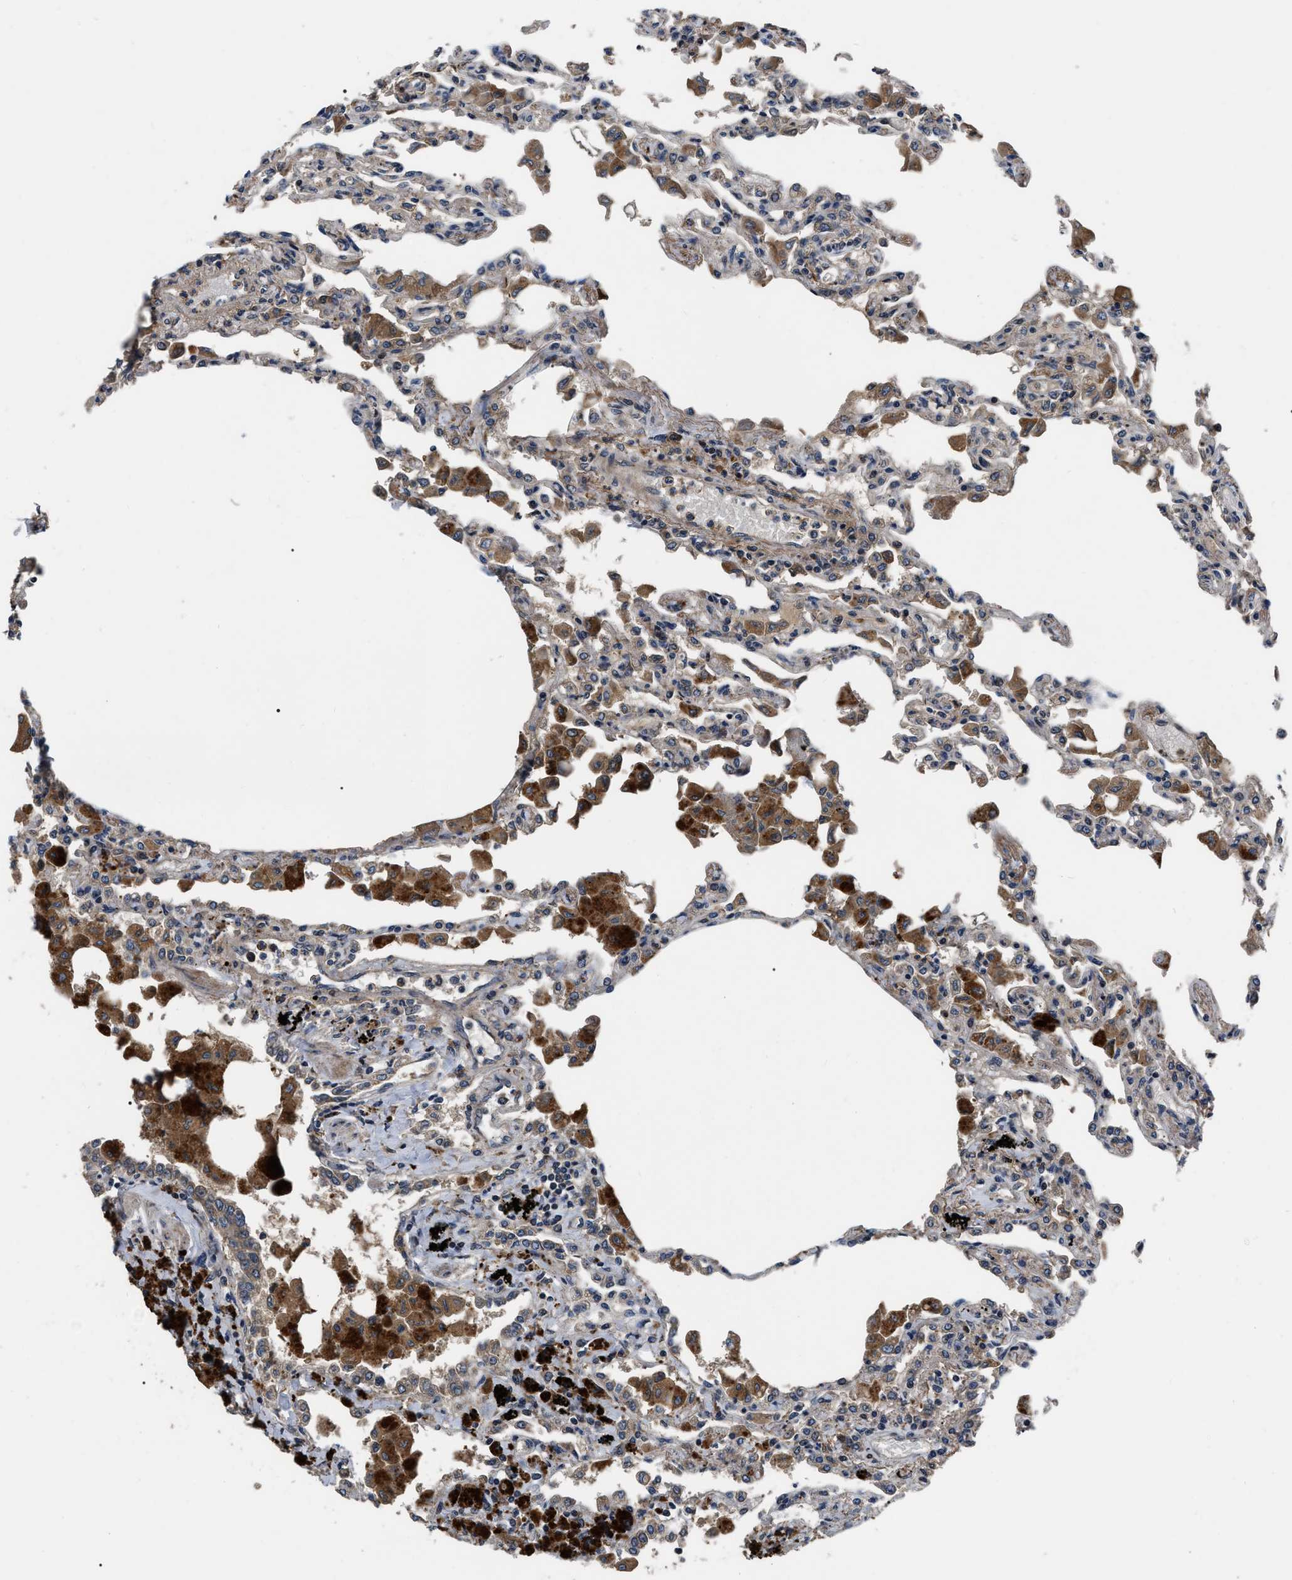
{"staining": {"intensity": "moderate", "quantity": "25%-75%", "location": "cytoplasmic/membranous,nuclear"}, "tissue": "lung", "cell_type": "Alveolar cells", "image_type": "normal", "snomed": [{"axis": "morphology", "description": "Normal tissue, NOS"}, {"axis": "topography", "description": "Bronchus"}, {"axis": "topography", "description": "Lung"}], "caption": "Protein staining of unremarkable lung shows moderate cytoplasmic/membranous,nuclear positivity in about 25%-75% of alveolar cells.", "gene": "PPWD1", "patient": {"sex": "female", "age": 49}}